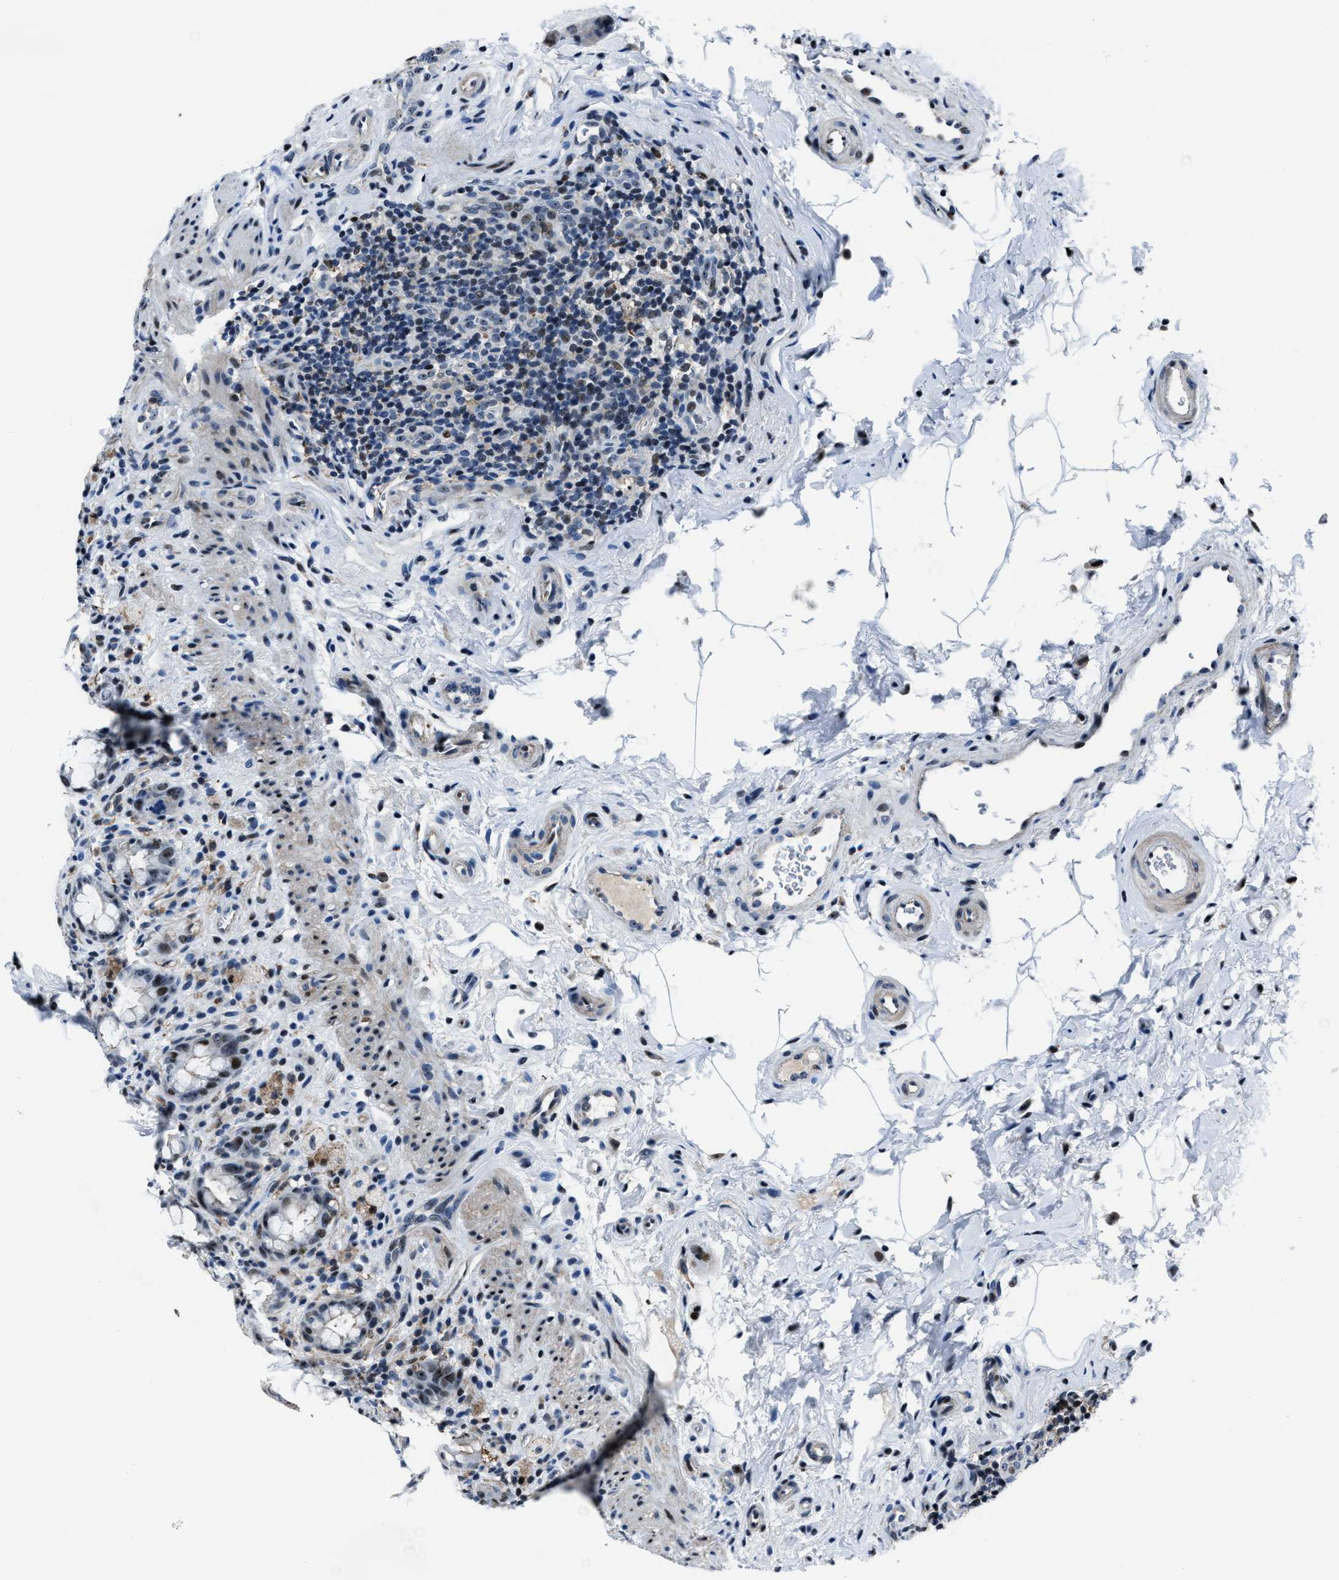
{"staining": {"intensity": "moderate", "quantity": "25%-75%", "location": "nuclear"}, "tissue": "rectum", "cell_type": "Glandular cells", "image_type": "normal", "snomed": [{"axis": "morphology", "description": "Normal tissue, NOS"}, {"axis": "topography", "description": "Rectum"}], "caption": "Immunohistochemical staining of normal human rectum reveals 25%-75% levels of moderate nuclear protein expression in approximately 25%-75% of glandular cells. Immunohistochemistry (ihc) stains the protein in brown and the nuclei are stained blue.", "gene": "PPIE", "patient": {"sex": "male", "age": 44}}